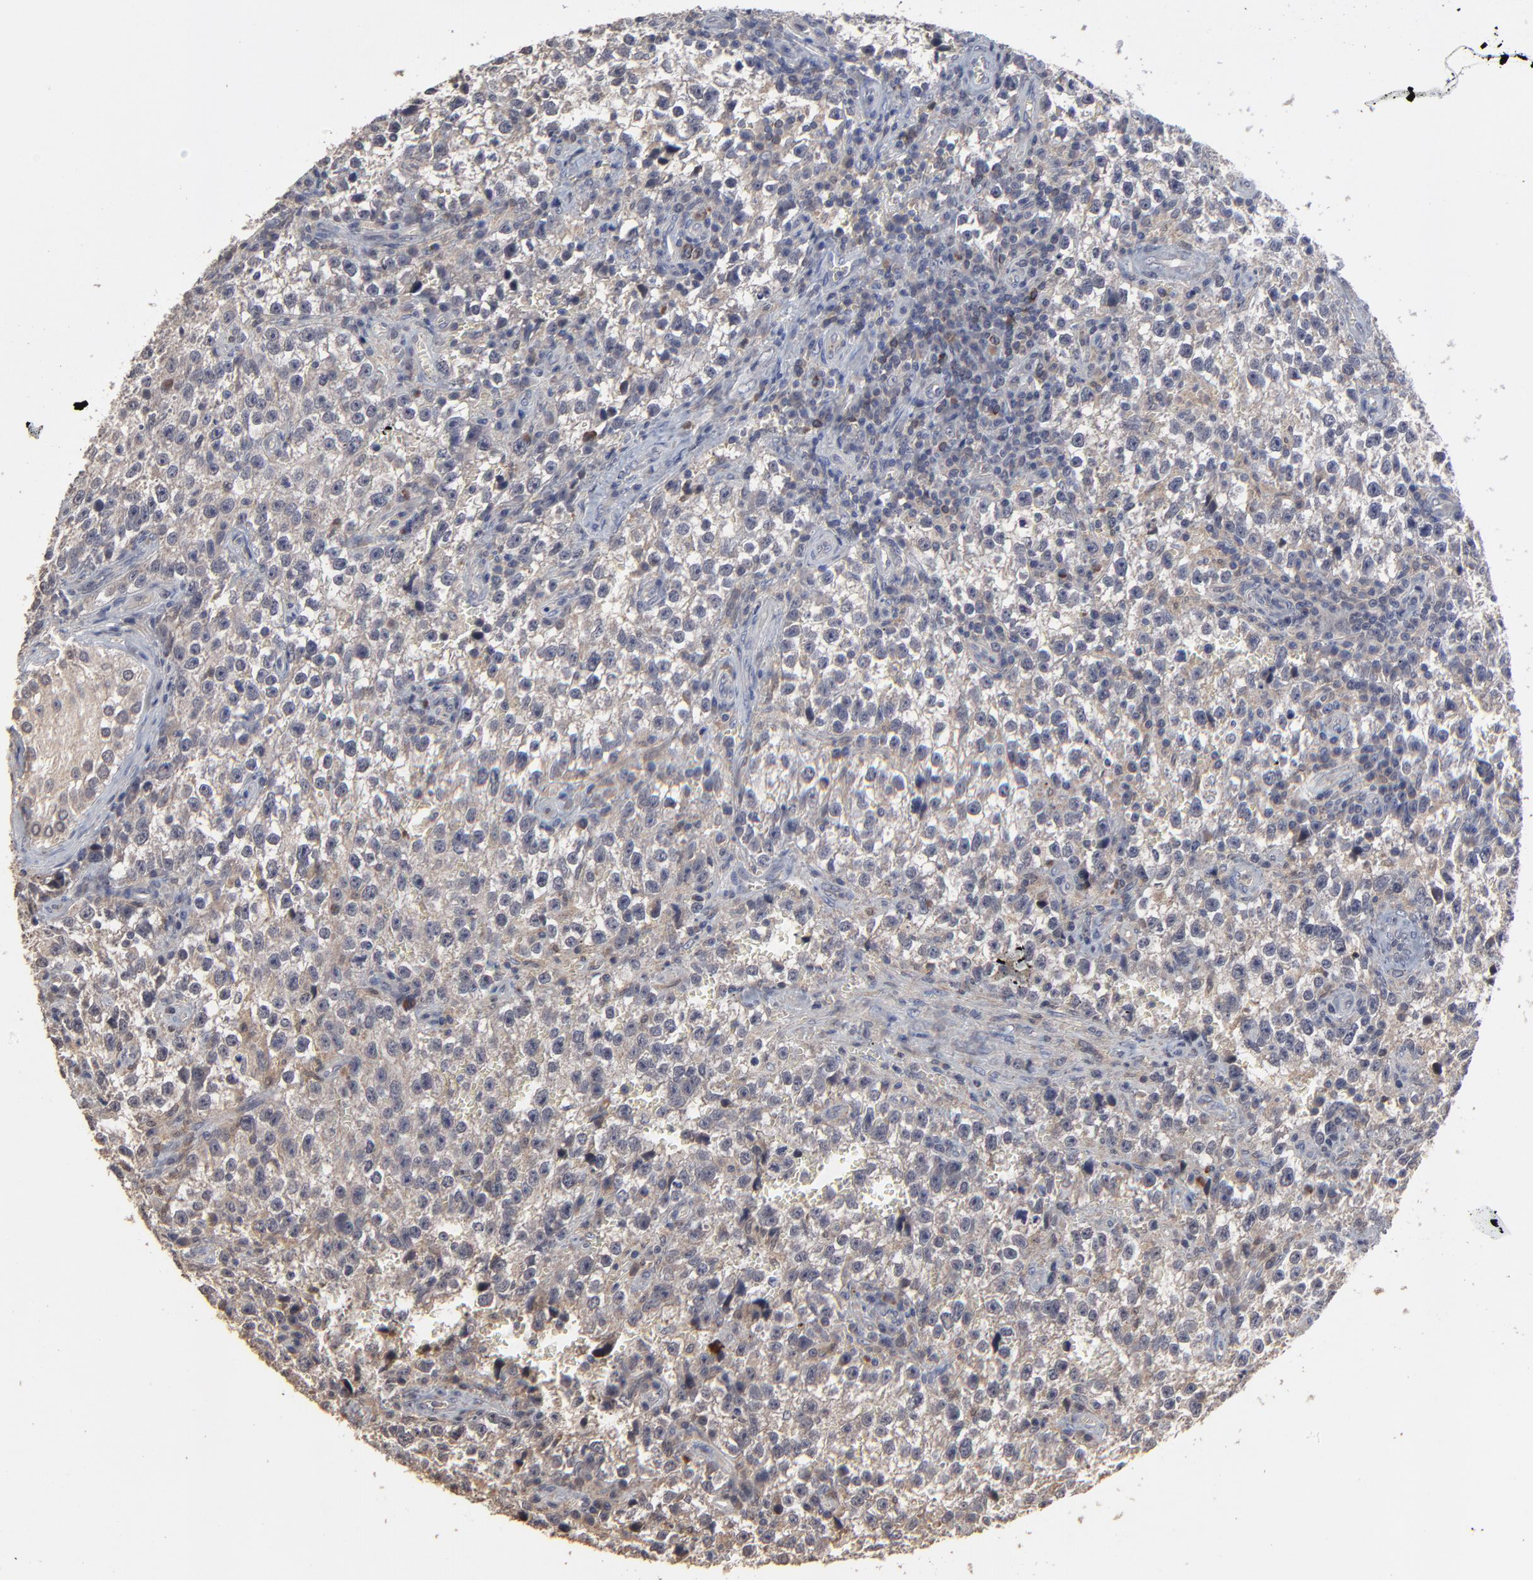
{"staining": {"intensity": "weak", "quantity": ">75%", "location": "cytoplasmic/membranous"}, "tissue": "testis cancer", "cell_type": "Tumor cells", "image_type": "cancer", "snomed": [{"axis": "morphology", "description": "Seminoma, NOS"}, {"axis": "topography", "description": "Testis"}], "caption": "Protein expression analysis of testis cancer exhibits weak cytoplasmic/membranous positivity in about >75% of tumor cells. (Brightfield microscopy of DAB IHC at high magnification).", "gene": "VPREB3", "patient": {"sex": "male", "age": 38}}